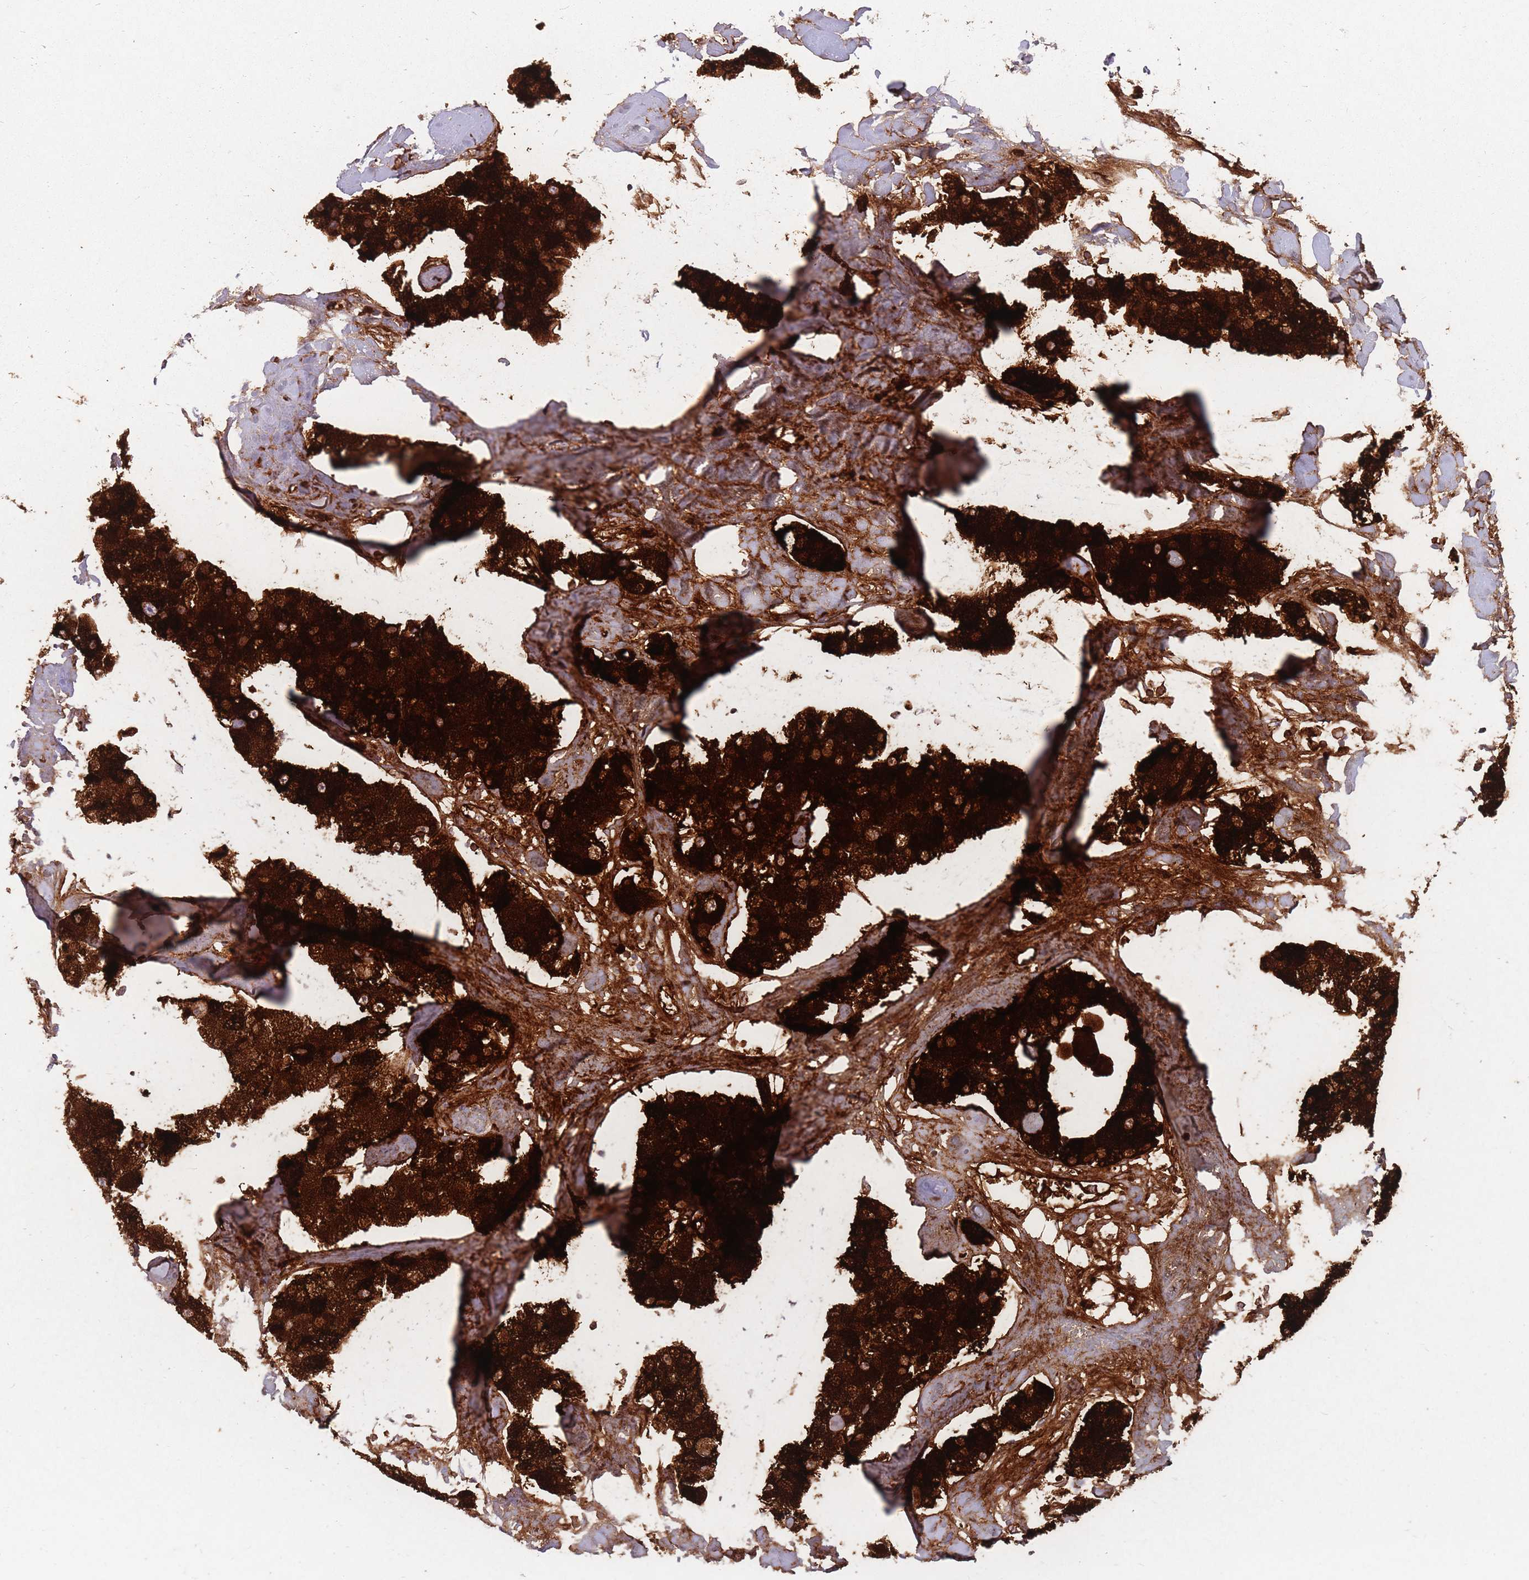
{"staining": {"intensity": "strong", "quantity": ">75%", "location": "cytoplasmic/membranous"}, "tissue": "carcinoid", "cell_type": "Tumor cells", "image_type": "cancer", "snomed": [{"axis": "morphology", "description": "Carcinoid, malignant, NOS"}, {"axis": "topography", "description": "Pancreas"}], "caption": "The histopathology image displays immunohistochemical staining of carcinoid (malignant). There is strong cytoplasmic/membranous staining is seen in about >75% of tumor cells.", "gene": "PRG4", "patient": {"sex": "male", "age": 41}}